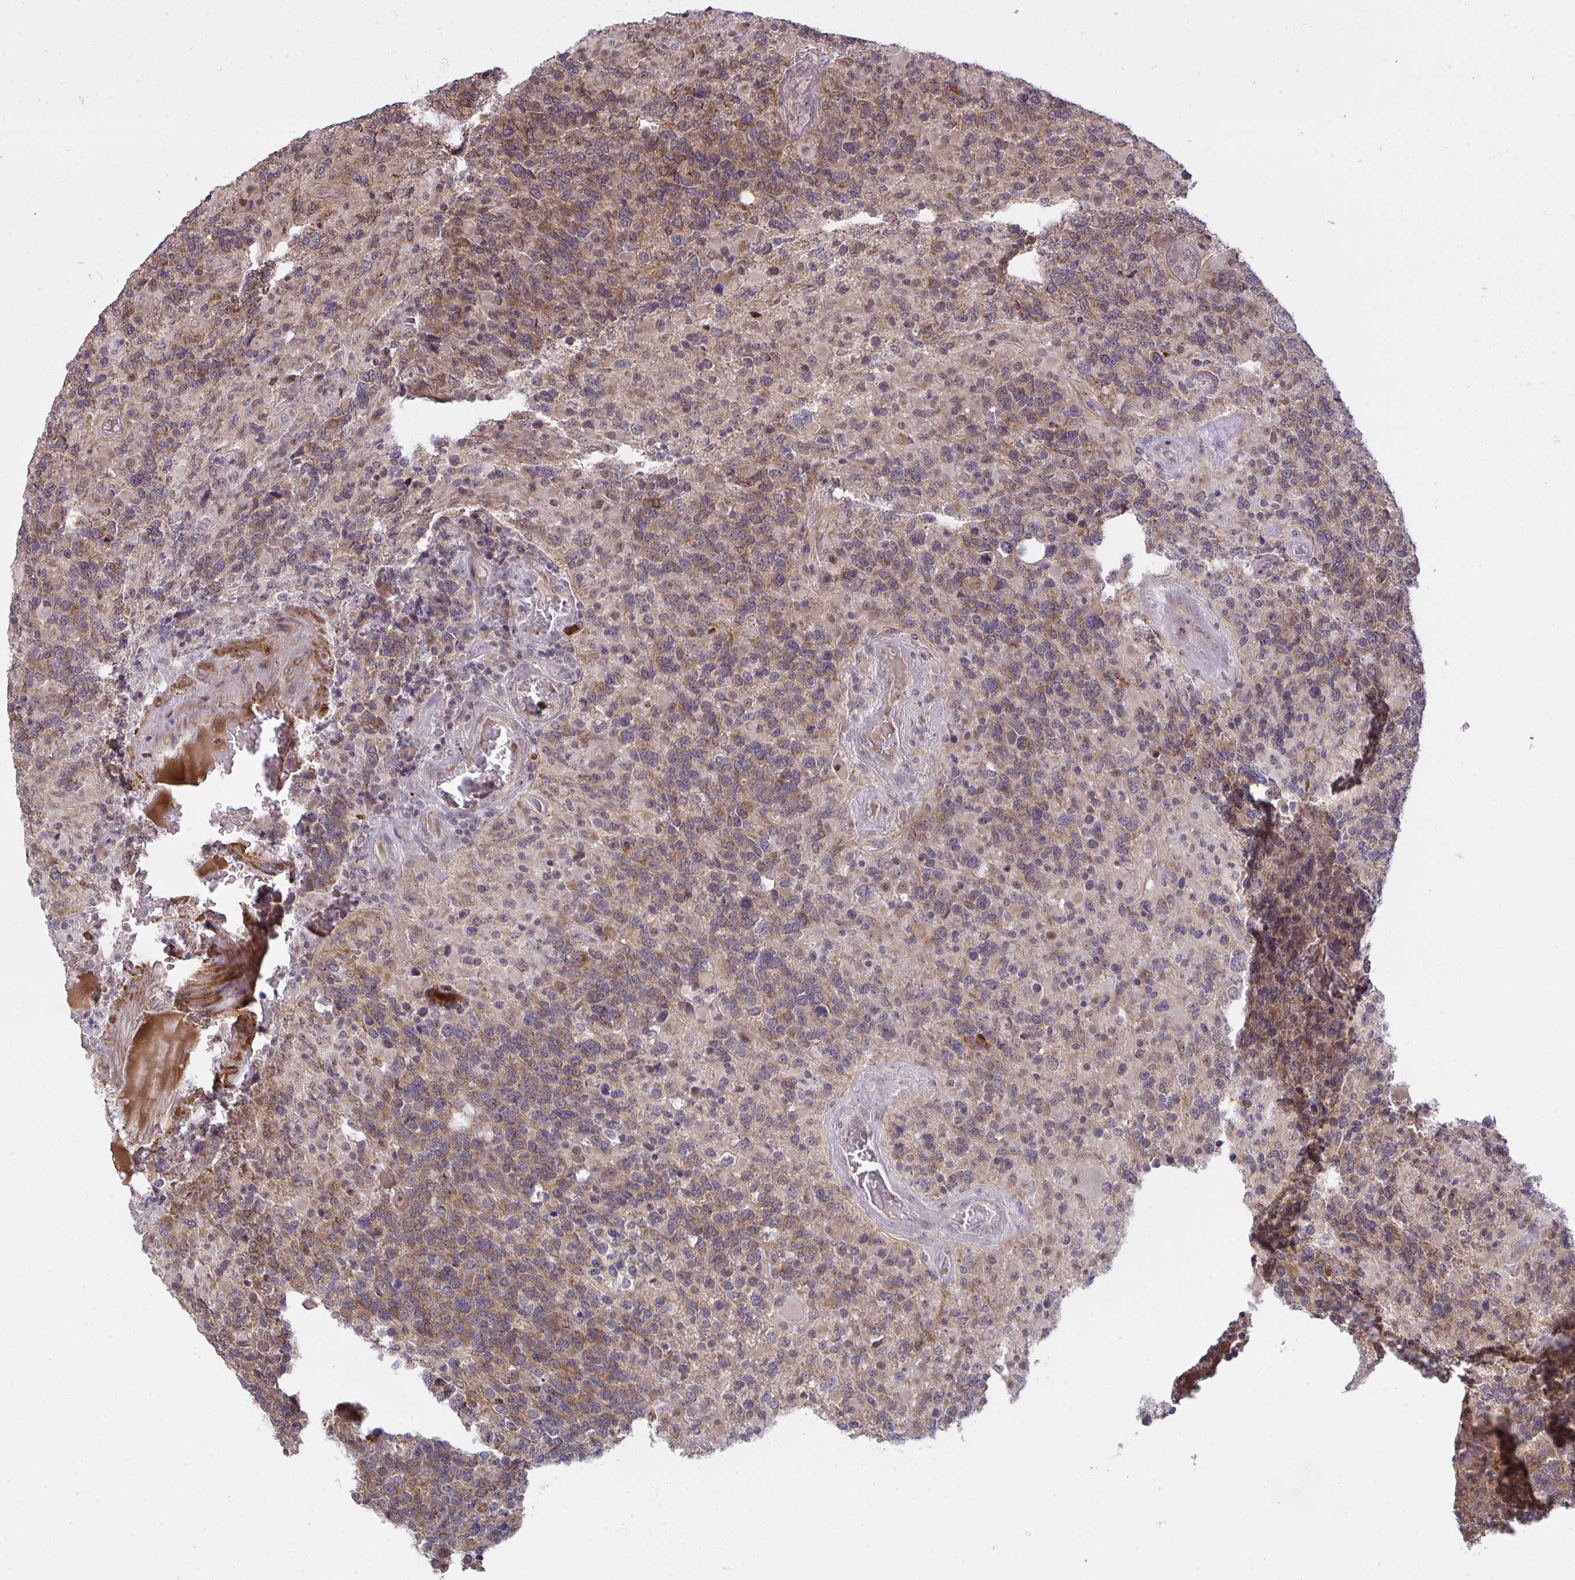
{"staining": {"intensity": "moderate", "quantity": ">75%", "location": "cytoplasmic/membranous"}, "tissue": "glioma", "cell_type": "Tumor cells", "image_type": "cancer", "snomed": [{"axis": "morphology", "description": "Glioma, malignant, High grade"}, {"axis": "topography", "description": "Brain"}], "caption": "Immunohistochemical staining of glioma displays moderate cytoplasmic/membranous protein positivity in about >75% of tumor cells. (Stains: DAB in brown, nuclei in blue, Microscopy: brightfield microscopy at high magnification).", "gene": "ZSCAN9", "patient": {"sex": "female", "age": 40}}